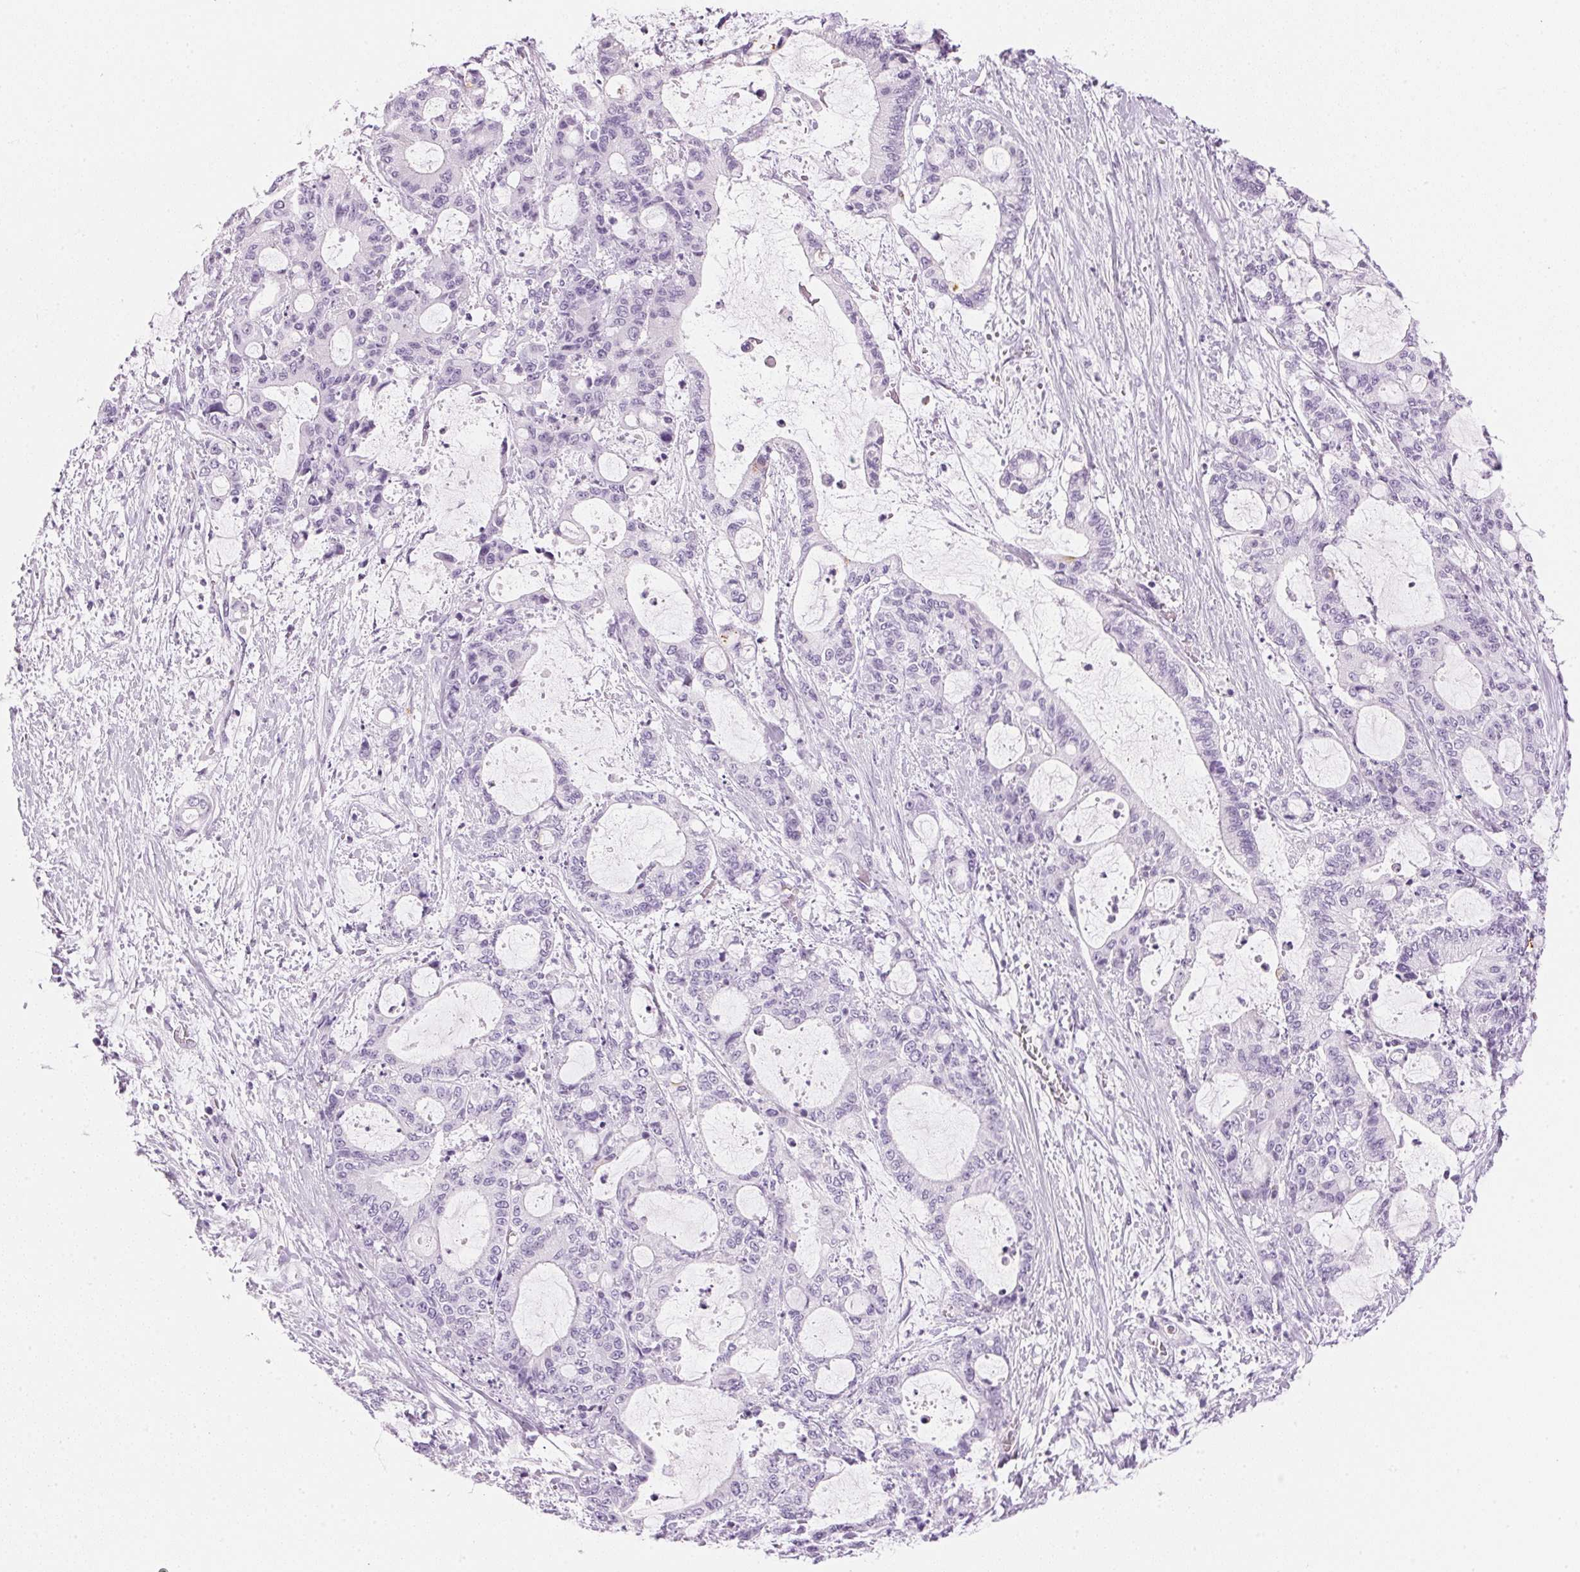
{"staining": {"intensity": "negative", "quantity": "none", "location": "none"}, "tissue": "liver cancer", "cell_type": "Tumor cells", "image_type": "cancer", "snomed": [{"axis": "morphology", "description": "Normal tissue, NOS"}, {"axis": "morphology", "description": "Cholangiocarcinoma"}, {"axis": "topography", "description": "Liver"}, {"axis": "topography", "description": "Peripheral nerve tissue"}], "caption": "Liver cancer was stained to show a protein in brown. There is no significant expression in tumor cells.", "gene": "IGFBP1", "patient": {"sex": "female", "age": 73}}